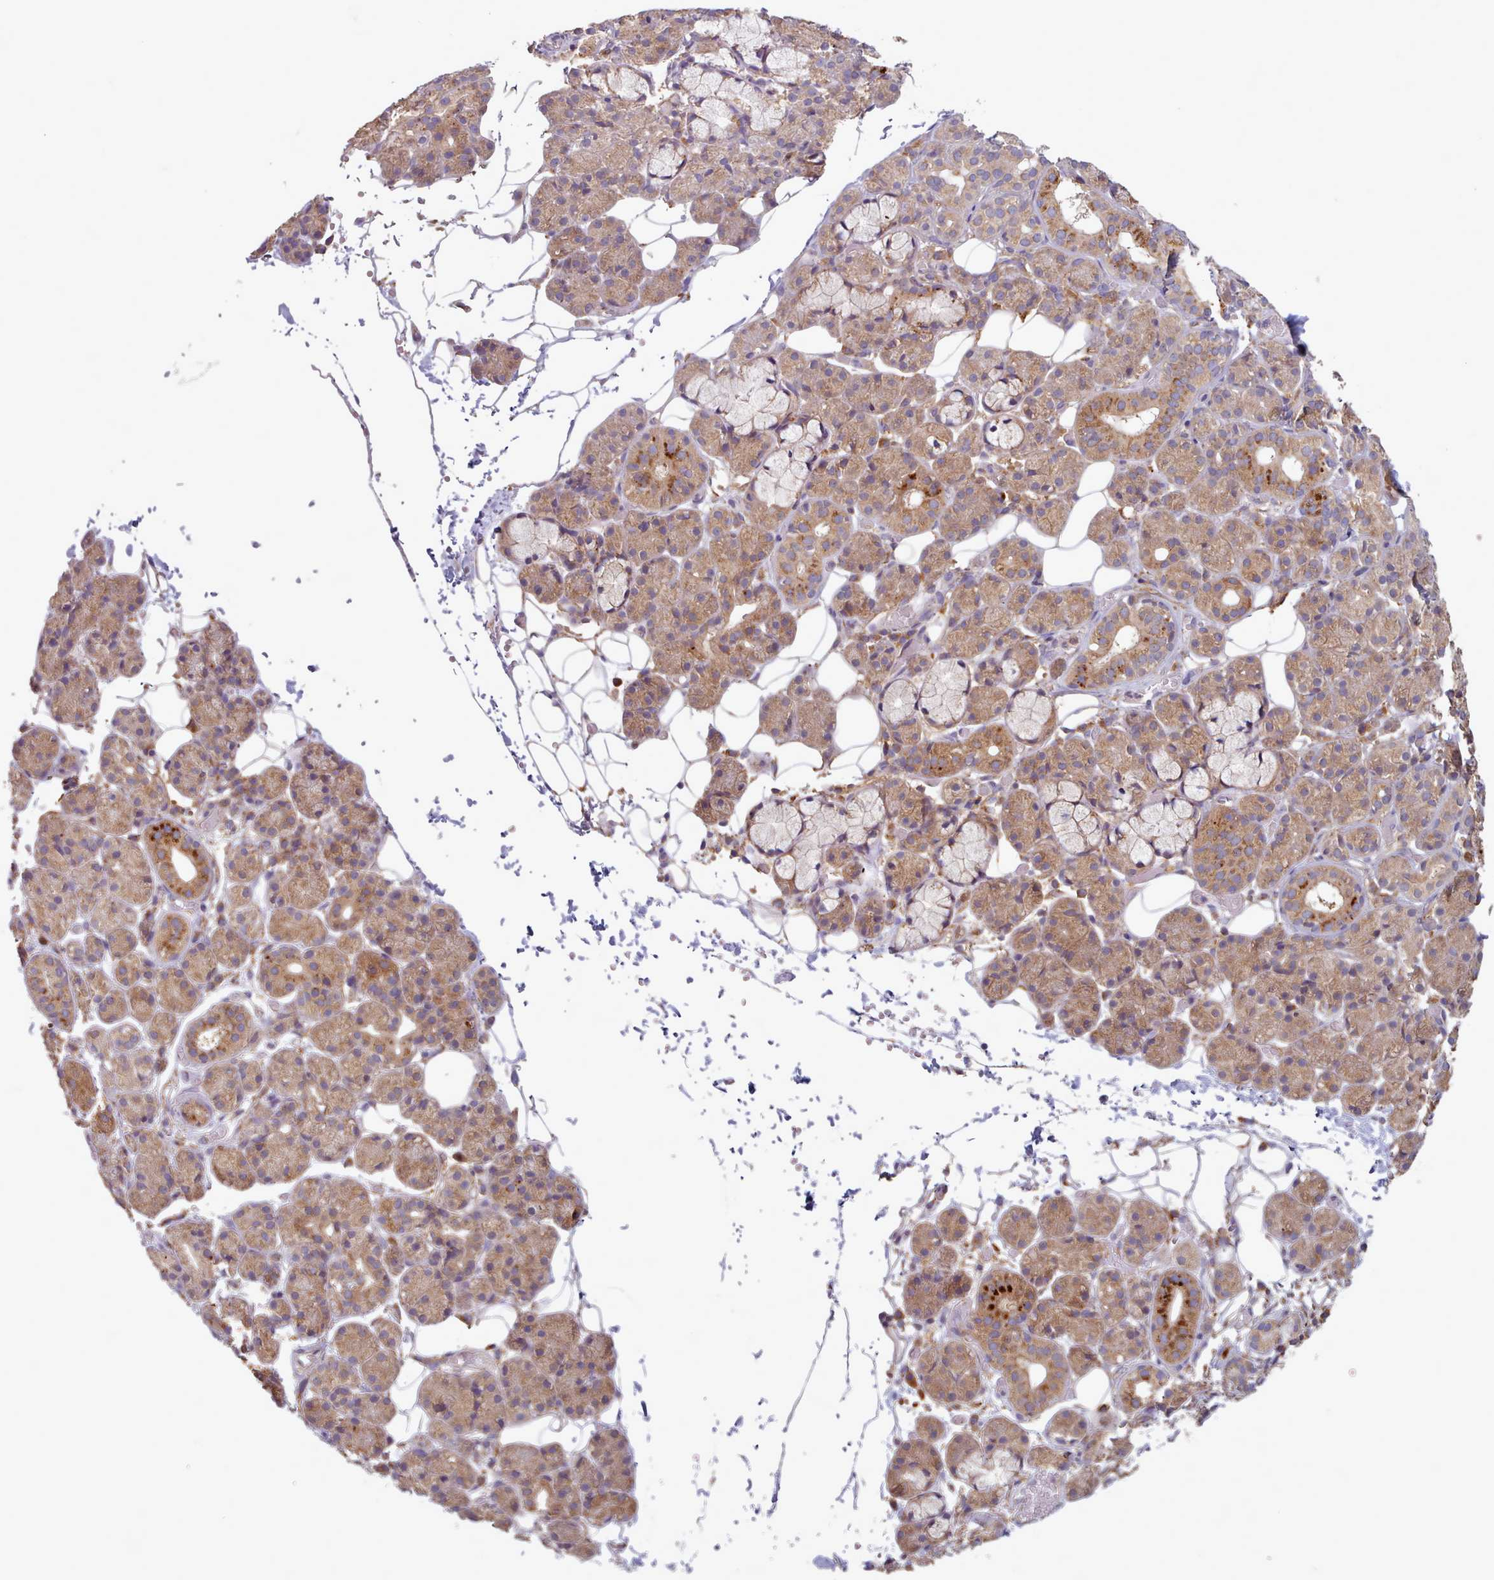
{"staining": {"intensity": "moderate", "quantity": ">75%", "location": "cytoplasmic/membranous"}, "tissue": "salivary gland", "cell_type": "Glandular cells", "image_type": "normal", "snomed": [{"axis": "morphology", "description": "Normal tissue, NOS"}, {"axis": "topography", "description": "Salivary gland"}], "caption": "The photomicrograph demonstrates immunohistochemical staining of unremarkable salivary gland. There is moderate cytoplasmic/membranous staining is identified in about >75% of glandular cells. Nuclei are stained in blue.", "gene": "CRYBG1", "patient": {"sex": "male", "age": 63}}